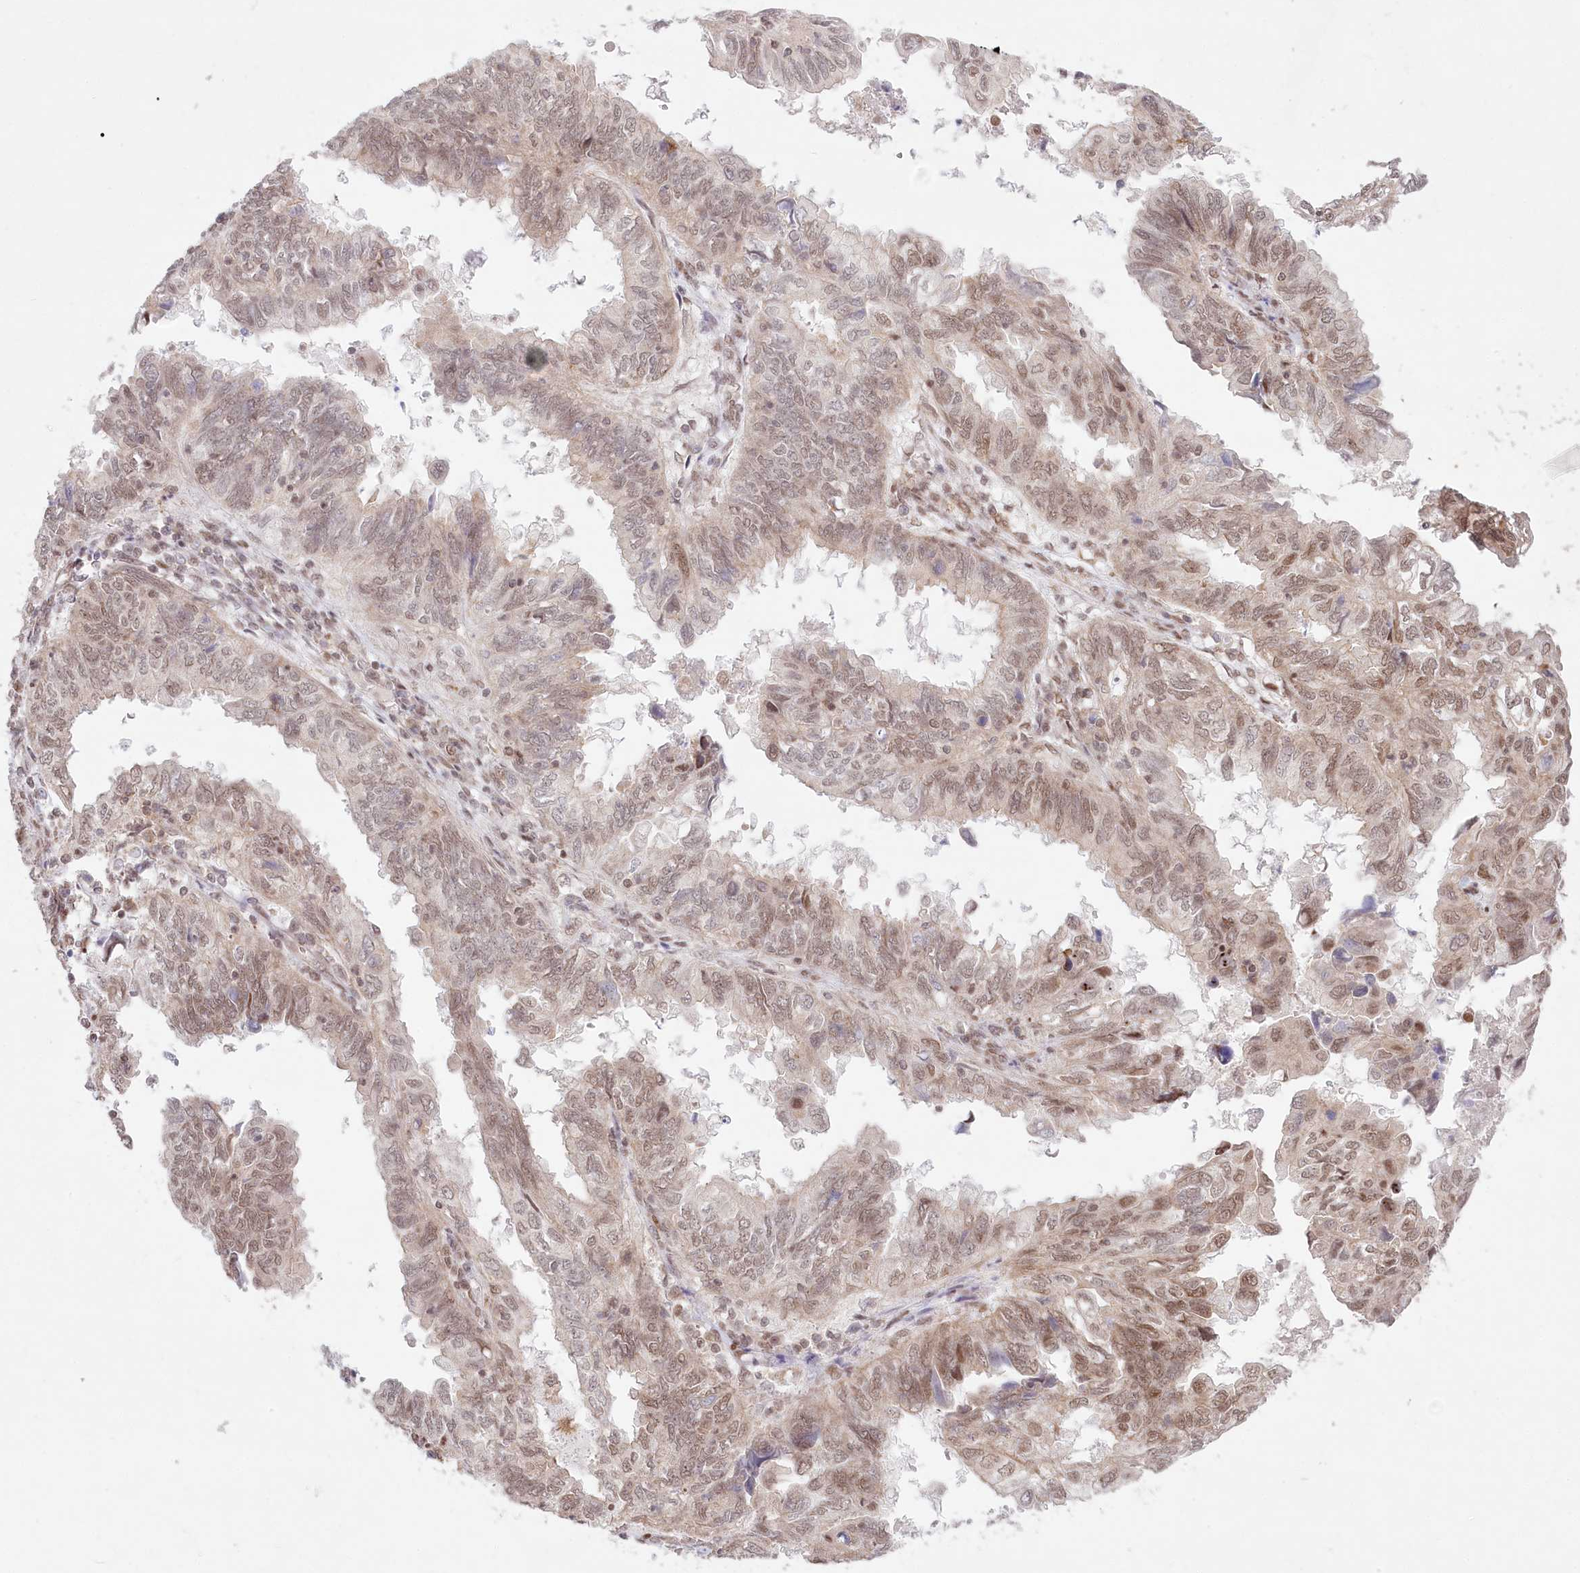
{"staining": {"intensity": "moderate", "quantity": ">75%", "location": "nuclear"}, "tissue": "endometrial cancer", "cell_type": "Tumor cells", "image_type": "cancer", "snomed": [{"axis": "morphology", "description": "Adenocarcinoma, NOS"}, {"axis": "topography", "description": "Uterus"}], "caption": "Endometrial adenocarcinoma stained with immunohistochemistry displays moderate nuclear positivity in approximately >75% of tumor cells.", "gene": "PYURF", "patient": {"sex": "female", "age": 77}}